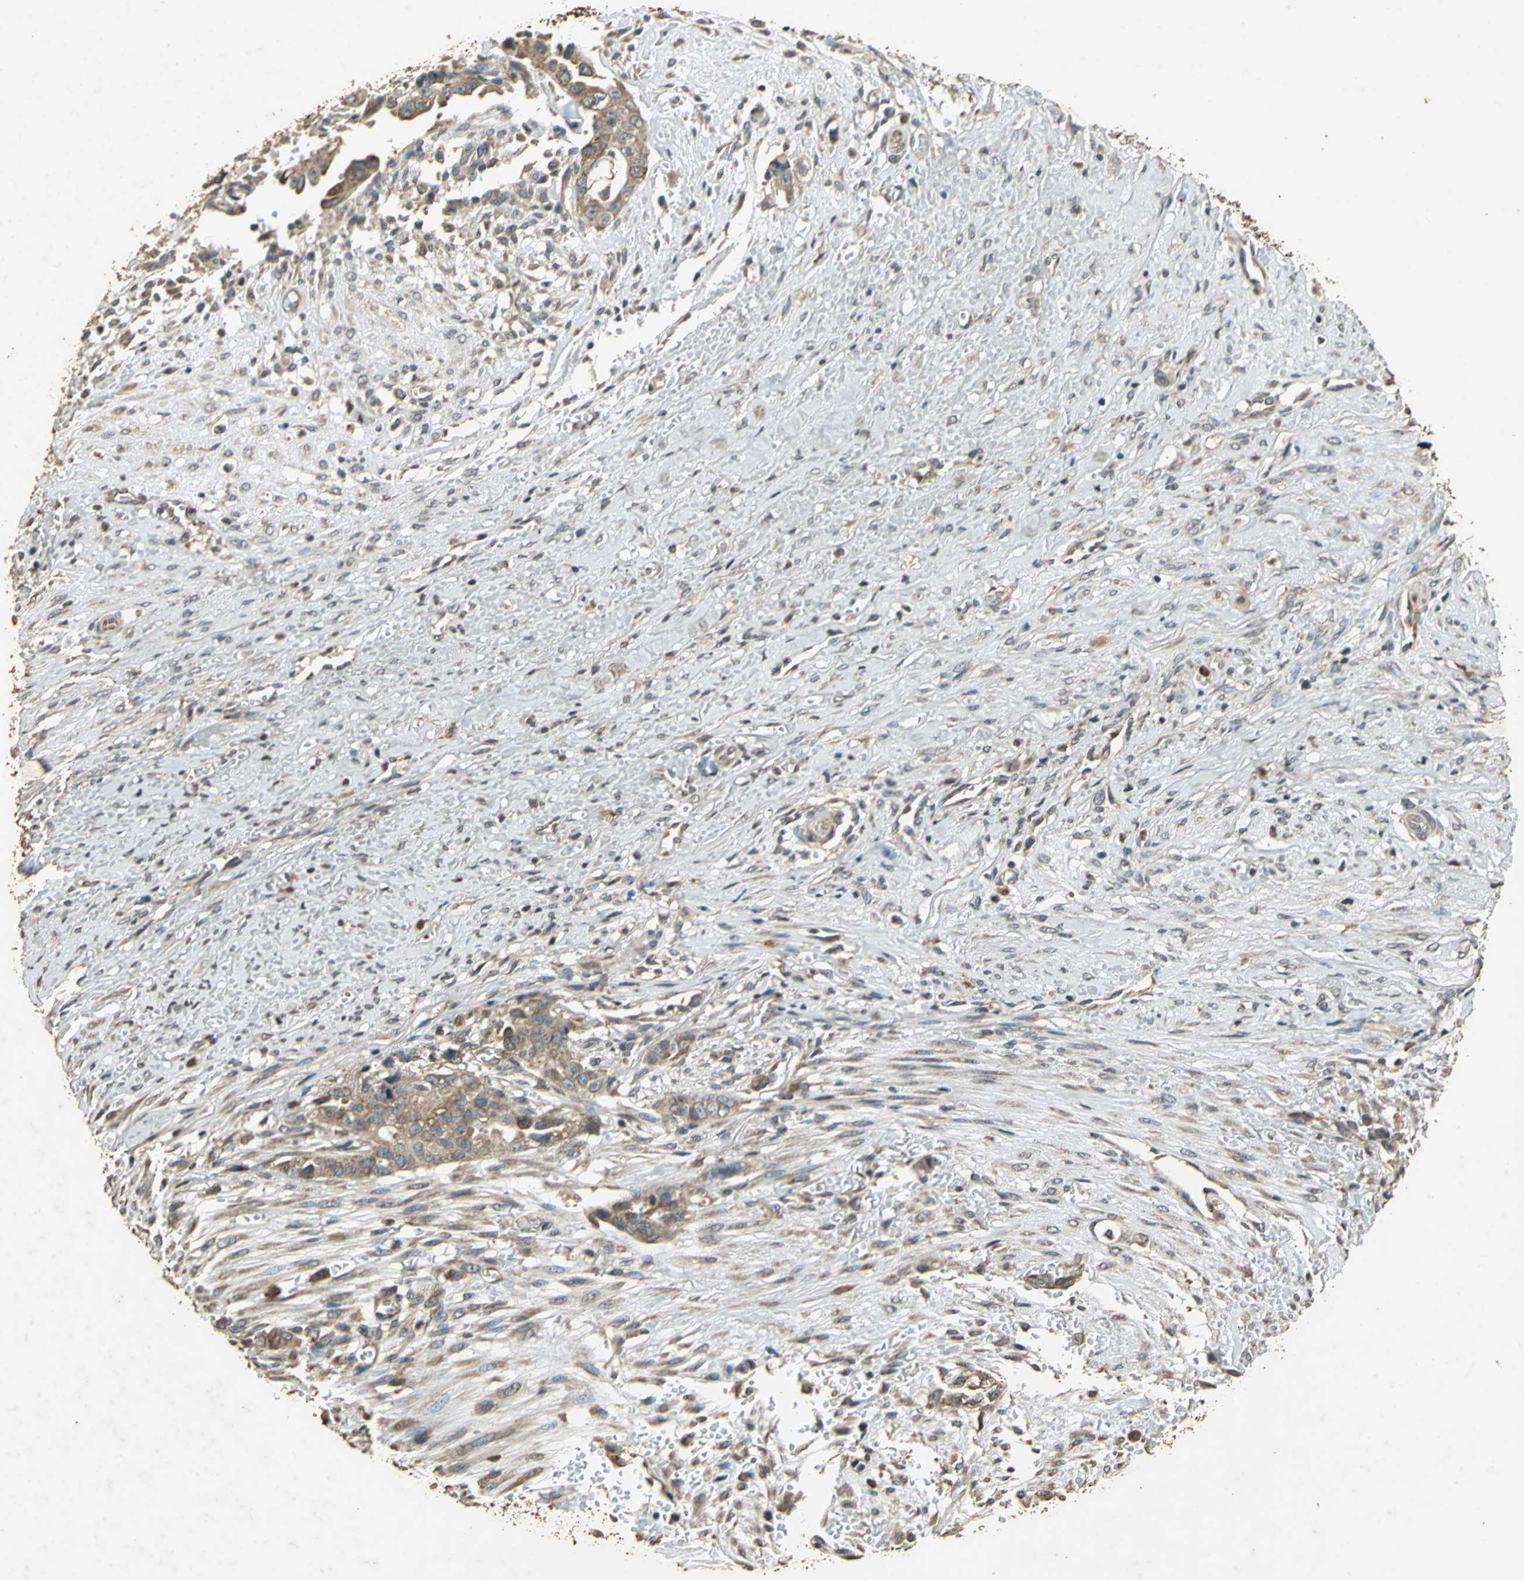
{"staining": {"intensity": "weak", "quantity": "25%-75%", "location": "cytoplasmic/membranous"}, "tissue": "liver cancer", "cell_type": "Tumor cells", "image_type": "cancer", "snomed": [{"axis": "morphology", "description": "Cholangiocarcinoma"}, {"axis": "topography", "description": "Liver"}], "caption": "Immunohistochemistry (IHC) histopathology image of liver cancer stained for a protein (brown), which shows low levels of weak cytoplasmic/membranous staining in about 25%-75% of tumor cells.", "gene": "ACSL4", "patient": {"sex": "female", "age": 70}}